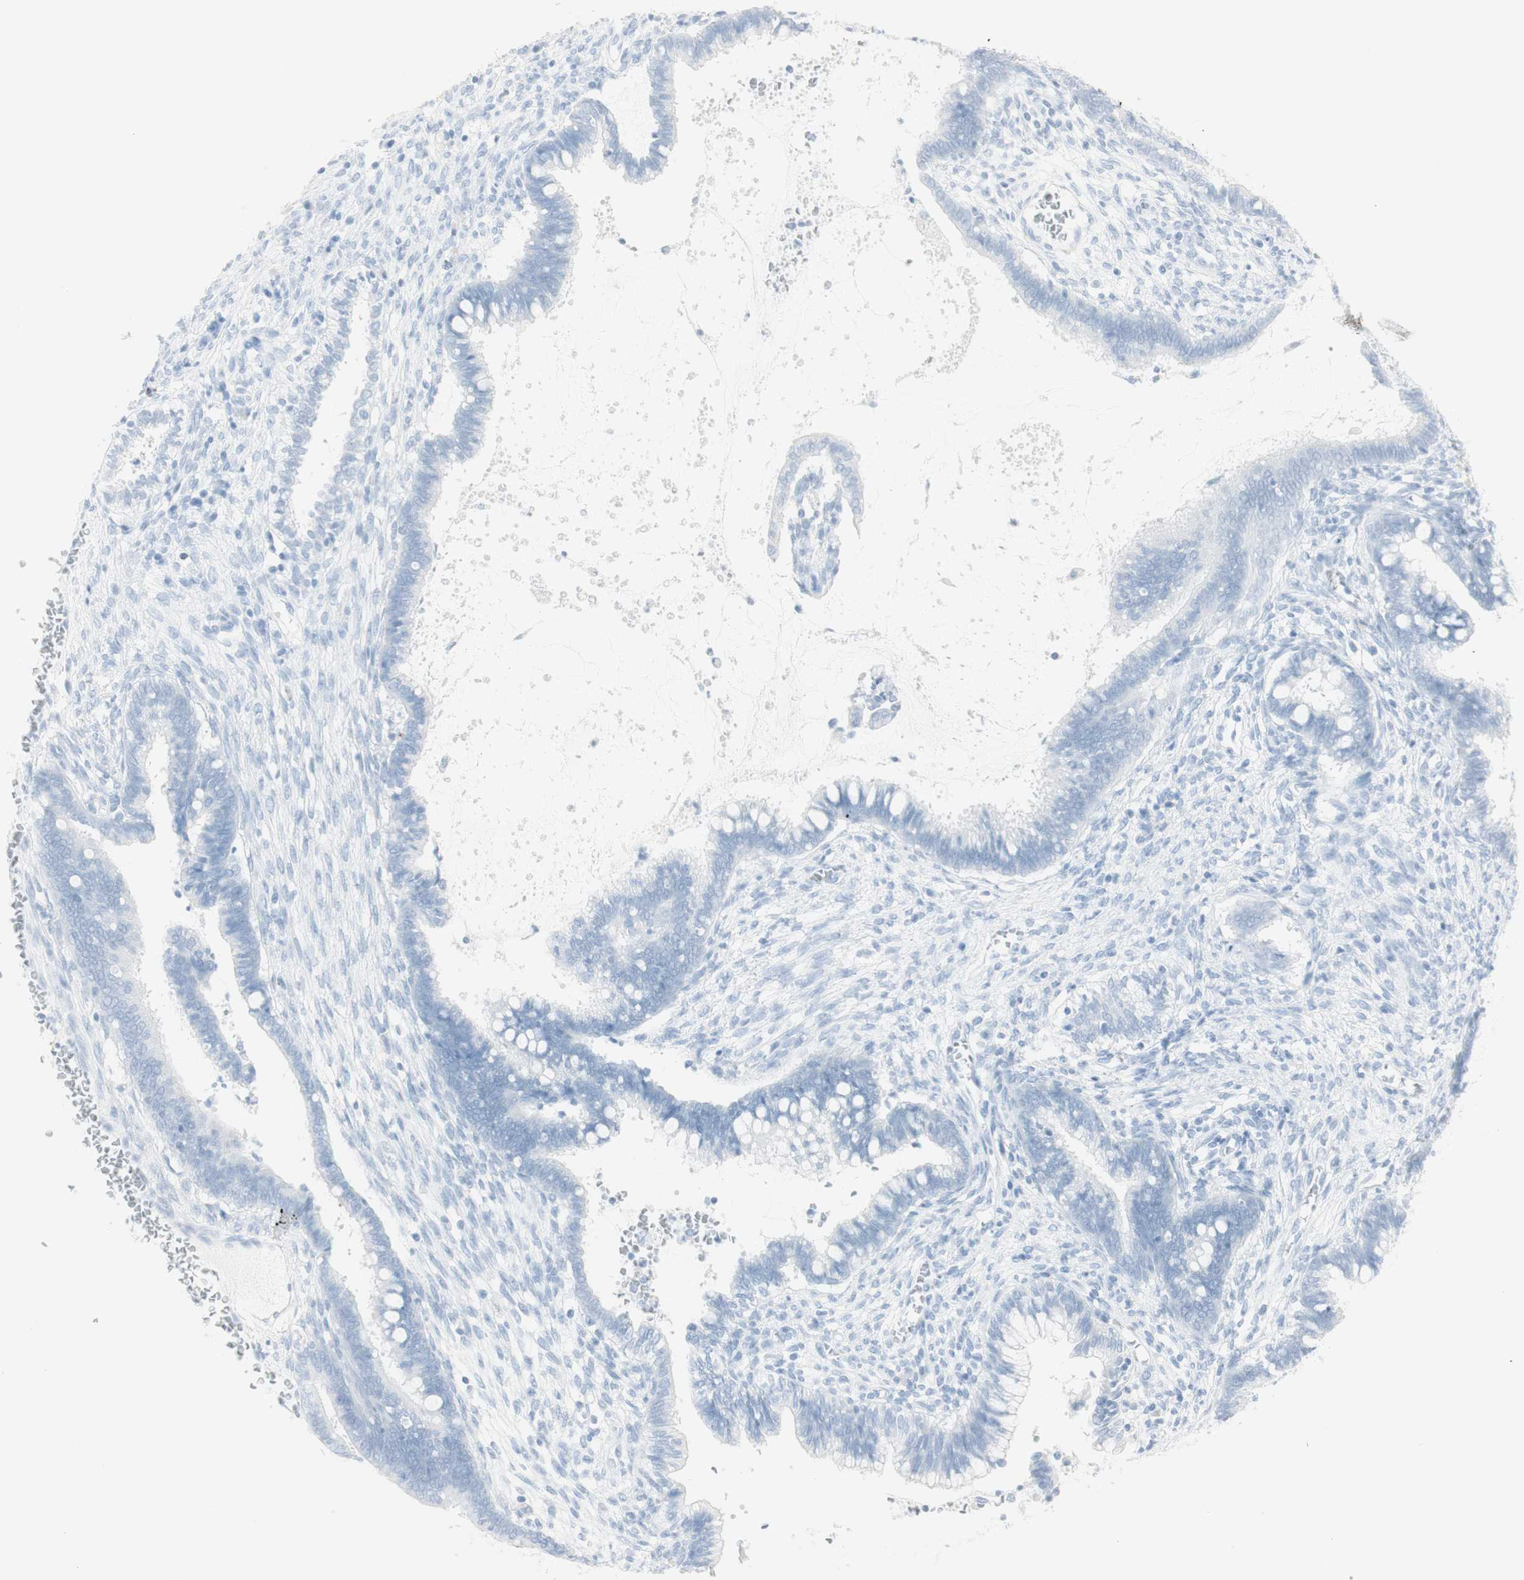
{"staining": {"intensity": "negative", "quantity": "none", "location": "none"}, "tissue": "cervical cancer", "cell_type": "Tumor cells", "image_type": "cancer", "snomed": [{"axis": "morphology", "description": "Adenocarcinoma, NOS"}, {"axis": "topography", "description": "Cervix"}], "caption": "This photomicrograph is of adenocarcinoma (cervical) stained with IHC to label a protein in brown with the nuclei are counter-stained blue. There is no positivity in tumor cells. (DAB (3,3'-diaminobenzidine) immunohistochemistry, high magnification).", "gene": "NAPSA", "patient": {"sex": "female", "age": 44}}